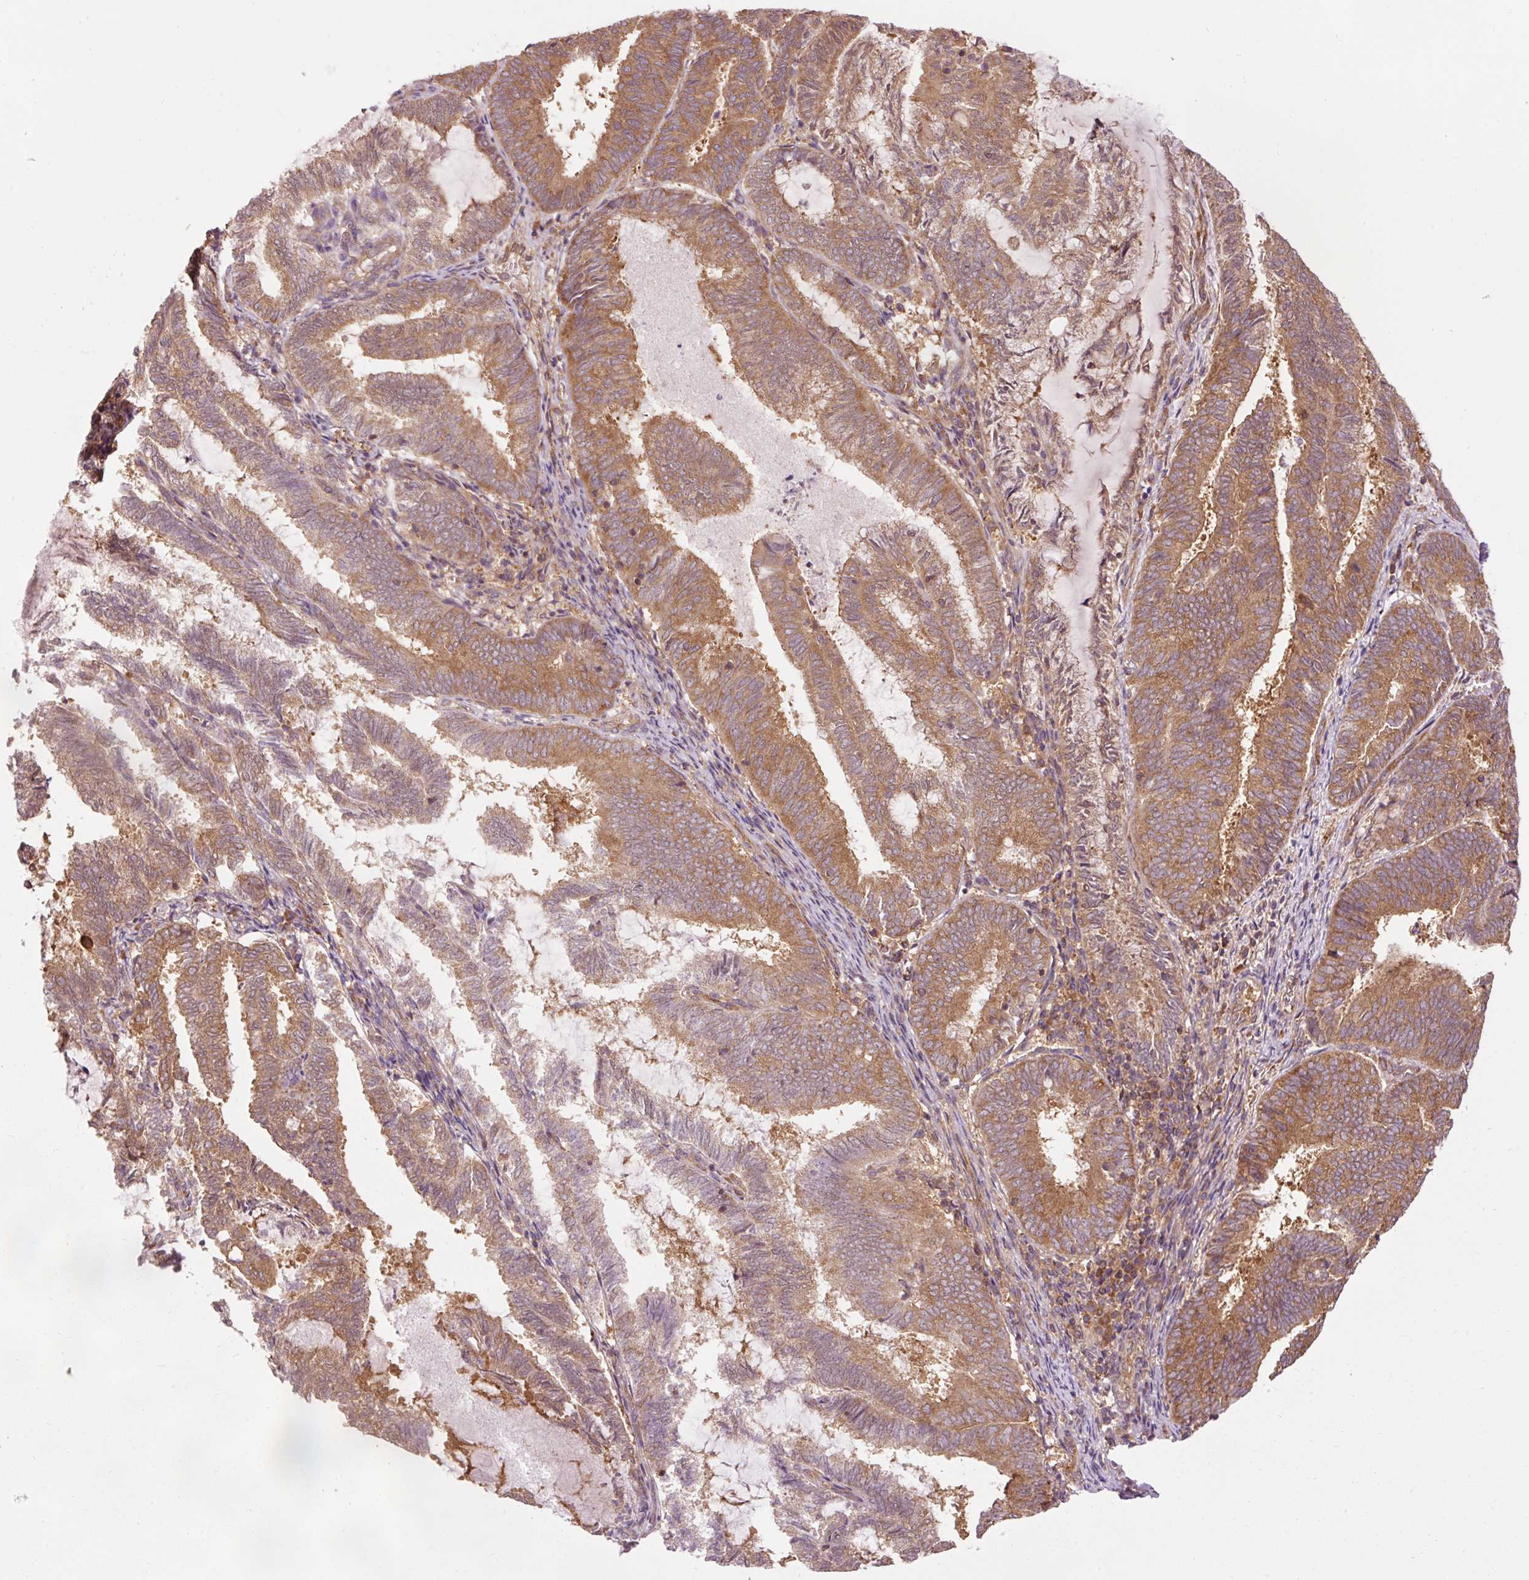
{"staining": {"intensity": "moderate", "quantity": "25%-75%", "location": "cytoplasmic/membranous"}, "tissue": "endometrial cancer", "cell_type": "Tumor cells", "image_type": "cancer", "snomed": [{"axis": "morphology", "description": "Adenocarcinoma, NOS"}, {"axis": "topography", "description": "Endometrium"}], "caption": "Protein staining demonstrates moderate cytoplasmic/membranous staining in about 25%-75% of tumor cells in endometrial cancer.", "gene": "PDAP1", "patient": {"sex": "female", "age": 80}}